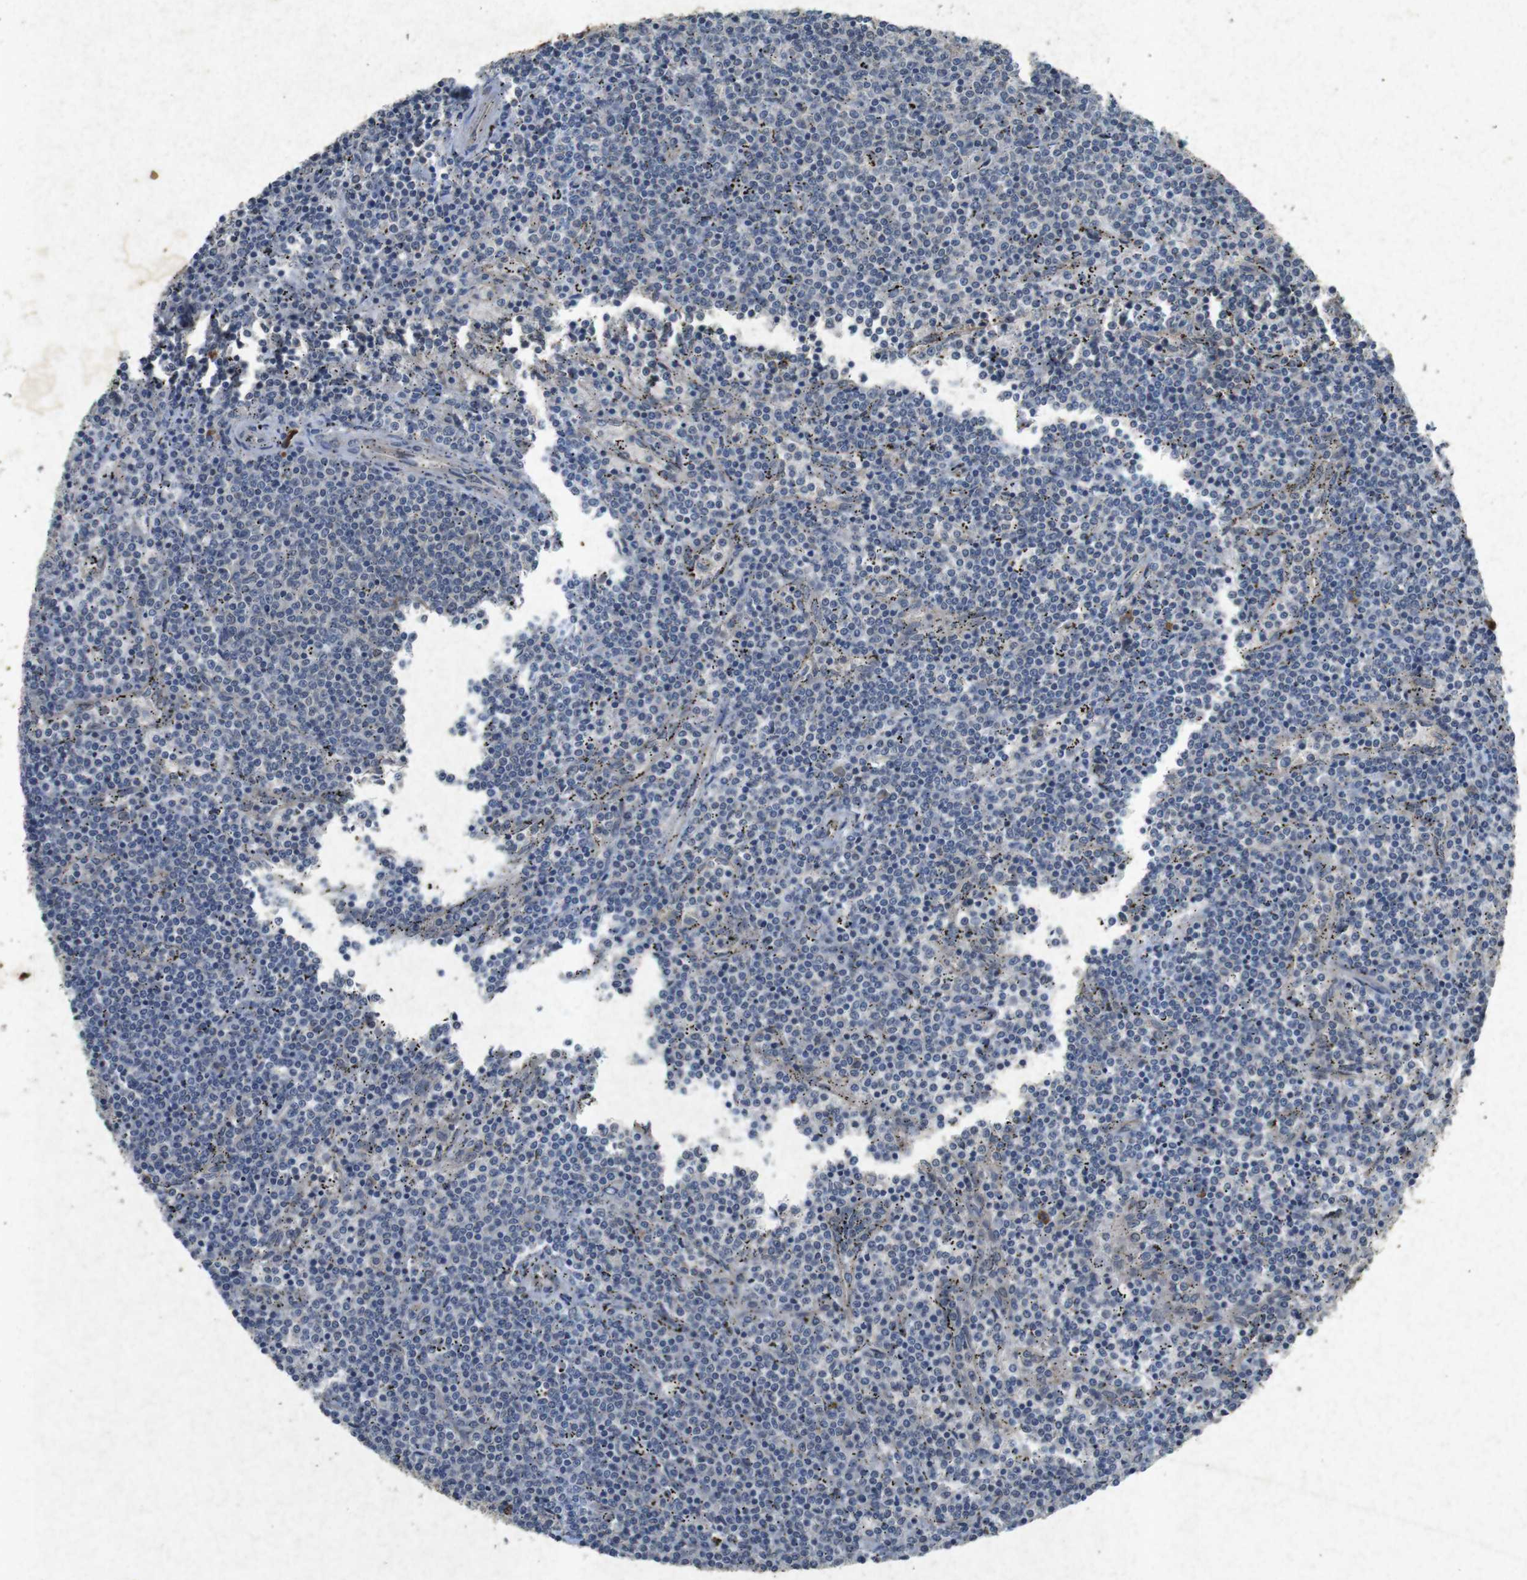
{"staining": {"intensity": "negative", "quantity": "none", "location": "none"}, "tissue": "lymphoma", "cell_type": "Tumor cells", "image_type": "cancer", "snomed": [{"axis": "morphology", "description": "Malignant lymphoma, non-Hodgkin's type, Low grade"}, {"axis": "topography", "description": "Spleen"}], "caption": "Protein analysis of malignant lymphoma, non-Hodgkin's type (low-grade) exhibits no significant staining in tumor cells.", "gene": "FLCN", "patient": {"sex": "female", "age": 50}}